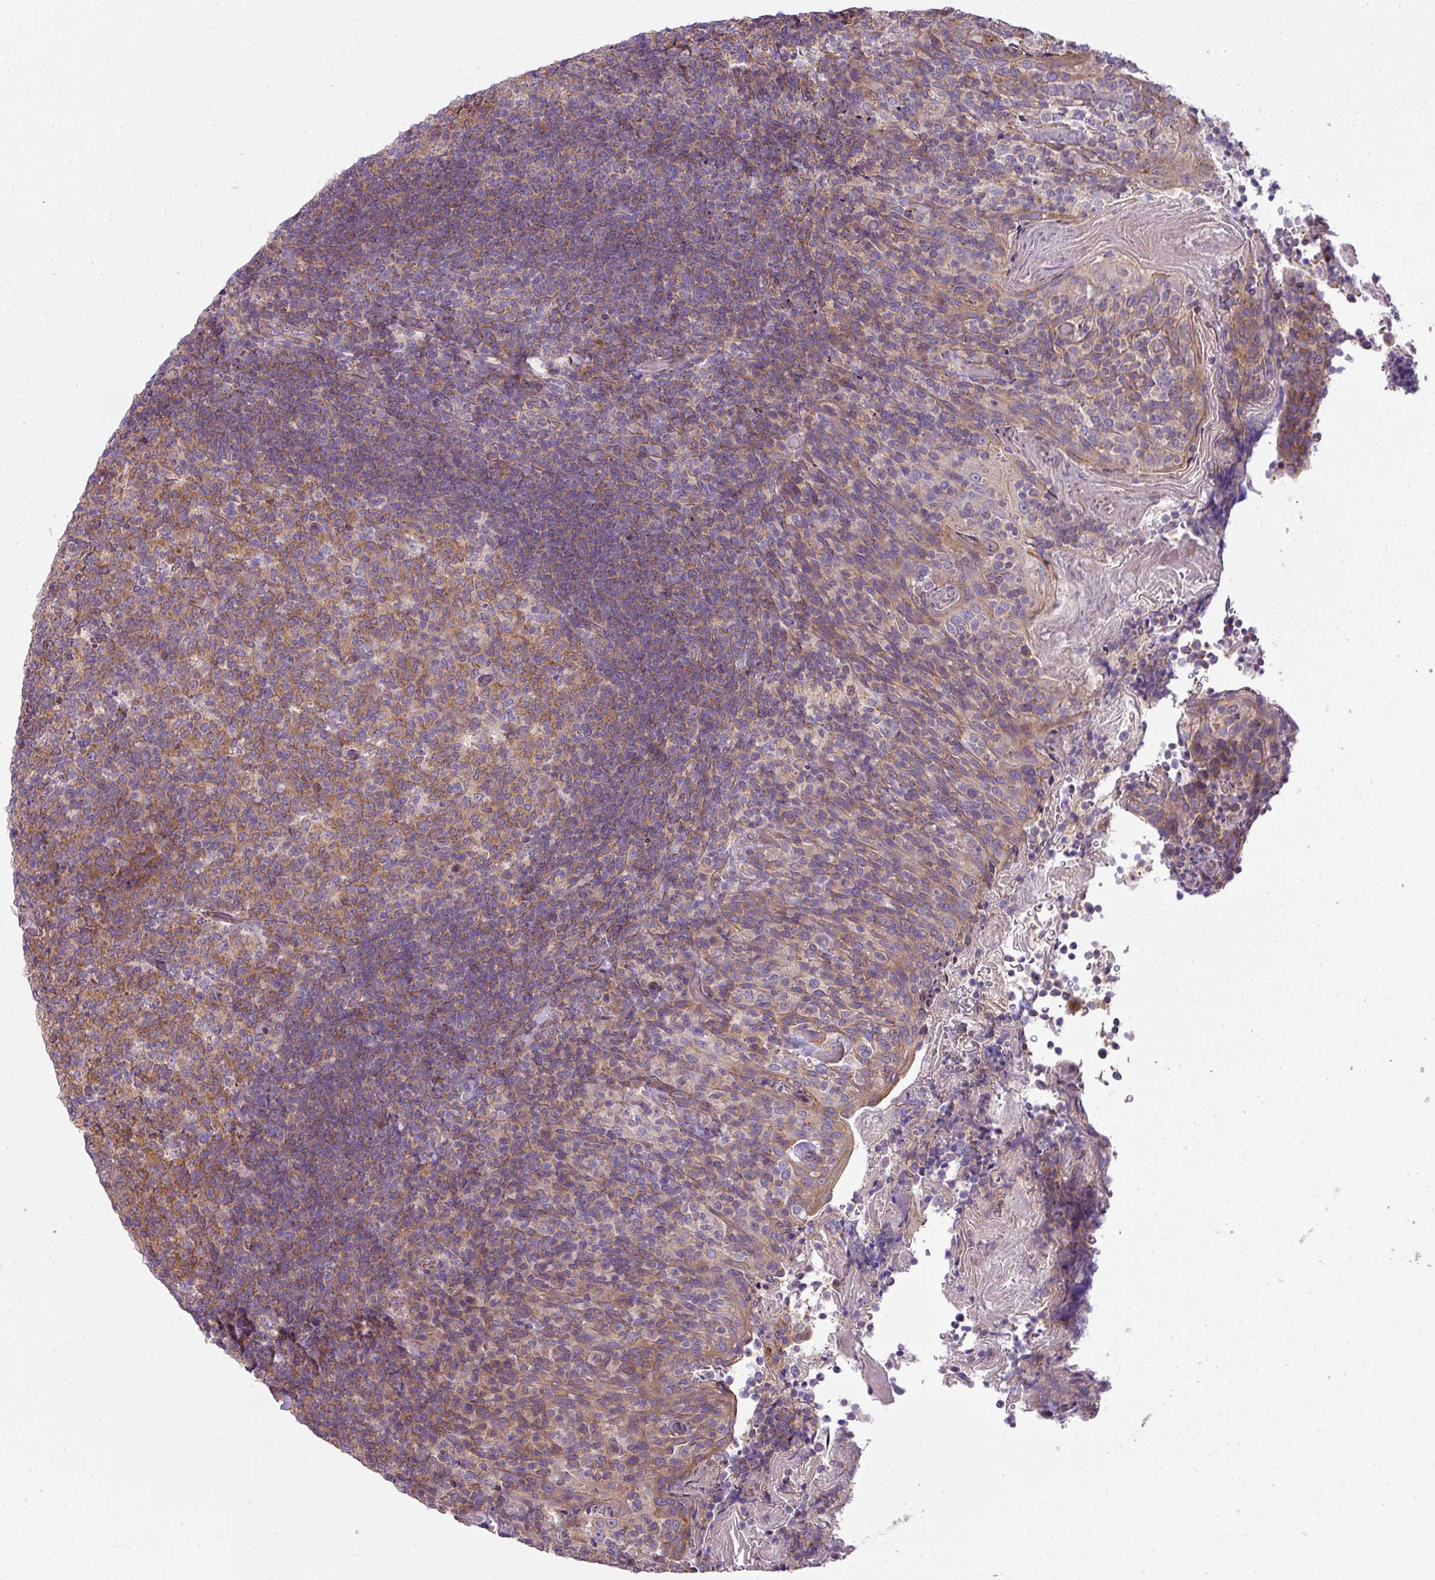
{"staining": {"intensity": "moderate", "quantity": ">75%", "location": "cytoplasmic/membranous"}, "tissue": "tonsil", "cell_type": "Germinal center cells", "image_type": "normal", "snomed": [{"axis": "morphology", "description": "Normal tissue, NOS"}, {"axis": "topography", "description": "Tonsil"}], "caption": "A high-resolution photomicrograph shows immunohistochemistry (IHC) staining of benign tonsil, which reveals moderate cytoplasmic/membranous staining in approximately >75% of germinal center cells.", "gene": "PALS2", "patient": {"sex": "female", "age": 10}}